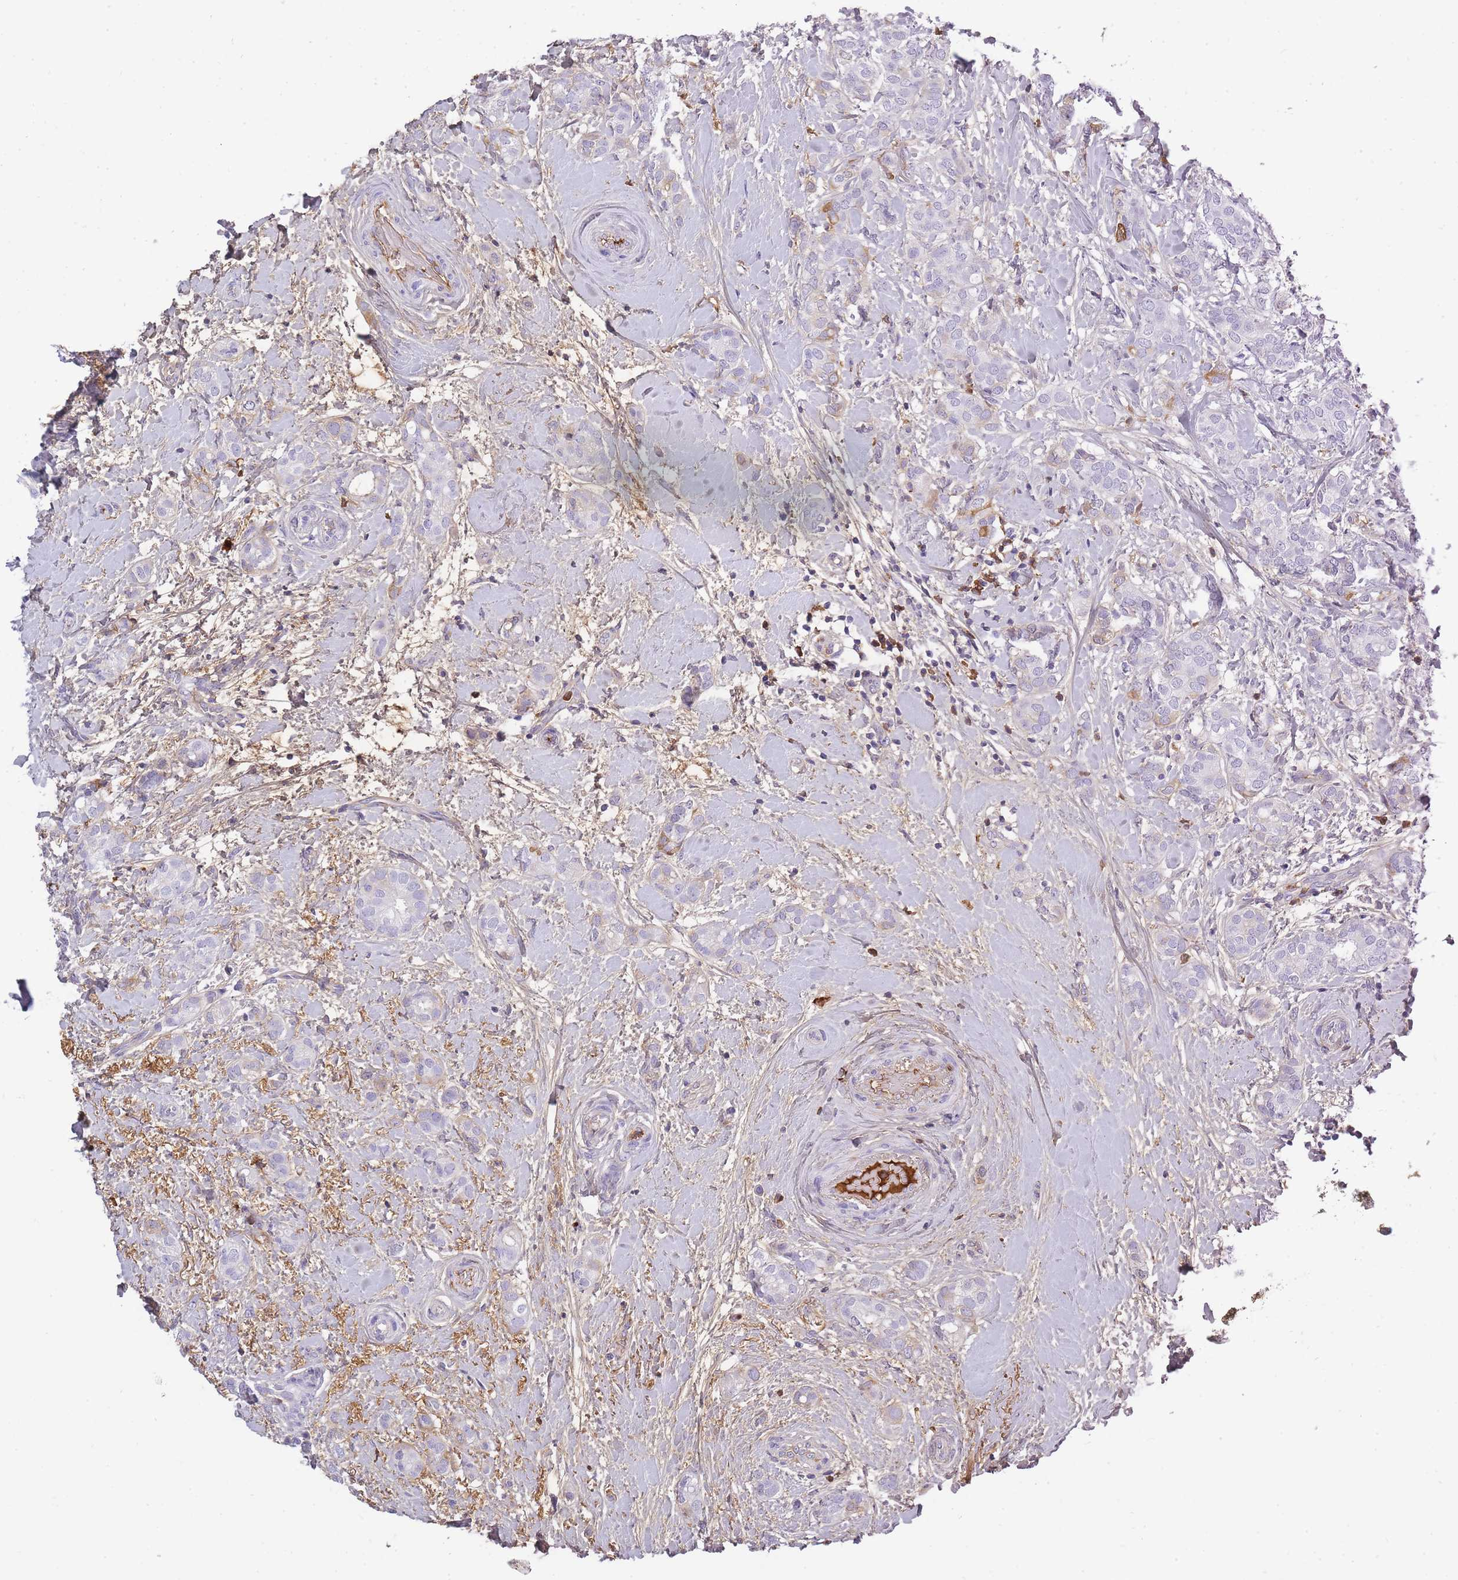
{"staining": {"intensity": "negative", "quantity": "none", "location": "none"}, "tissue": "breast cancer", "cell_type": "Tumor cells", "image_type": "cancer", "snomed": [{"axis": "morphology", "description": "Duct carcinoma"}, {"axis": "topography", "description": "Breast"}], "caption": "IHC micrograph of human breast intraductal carcinoma stained for a protein (brown), which shows no staining in tumor cells.", "gene": "IGKV1D-42", "patient": {"sex": "female", "age": 73}}